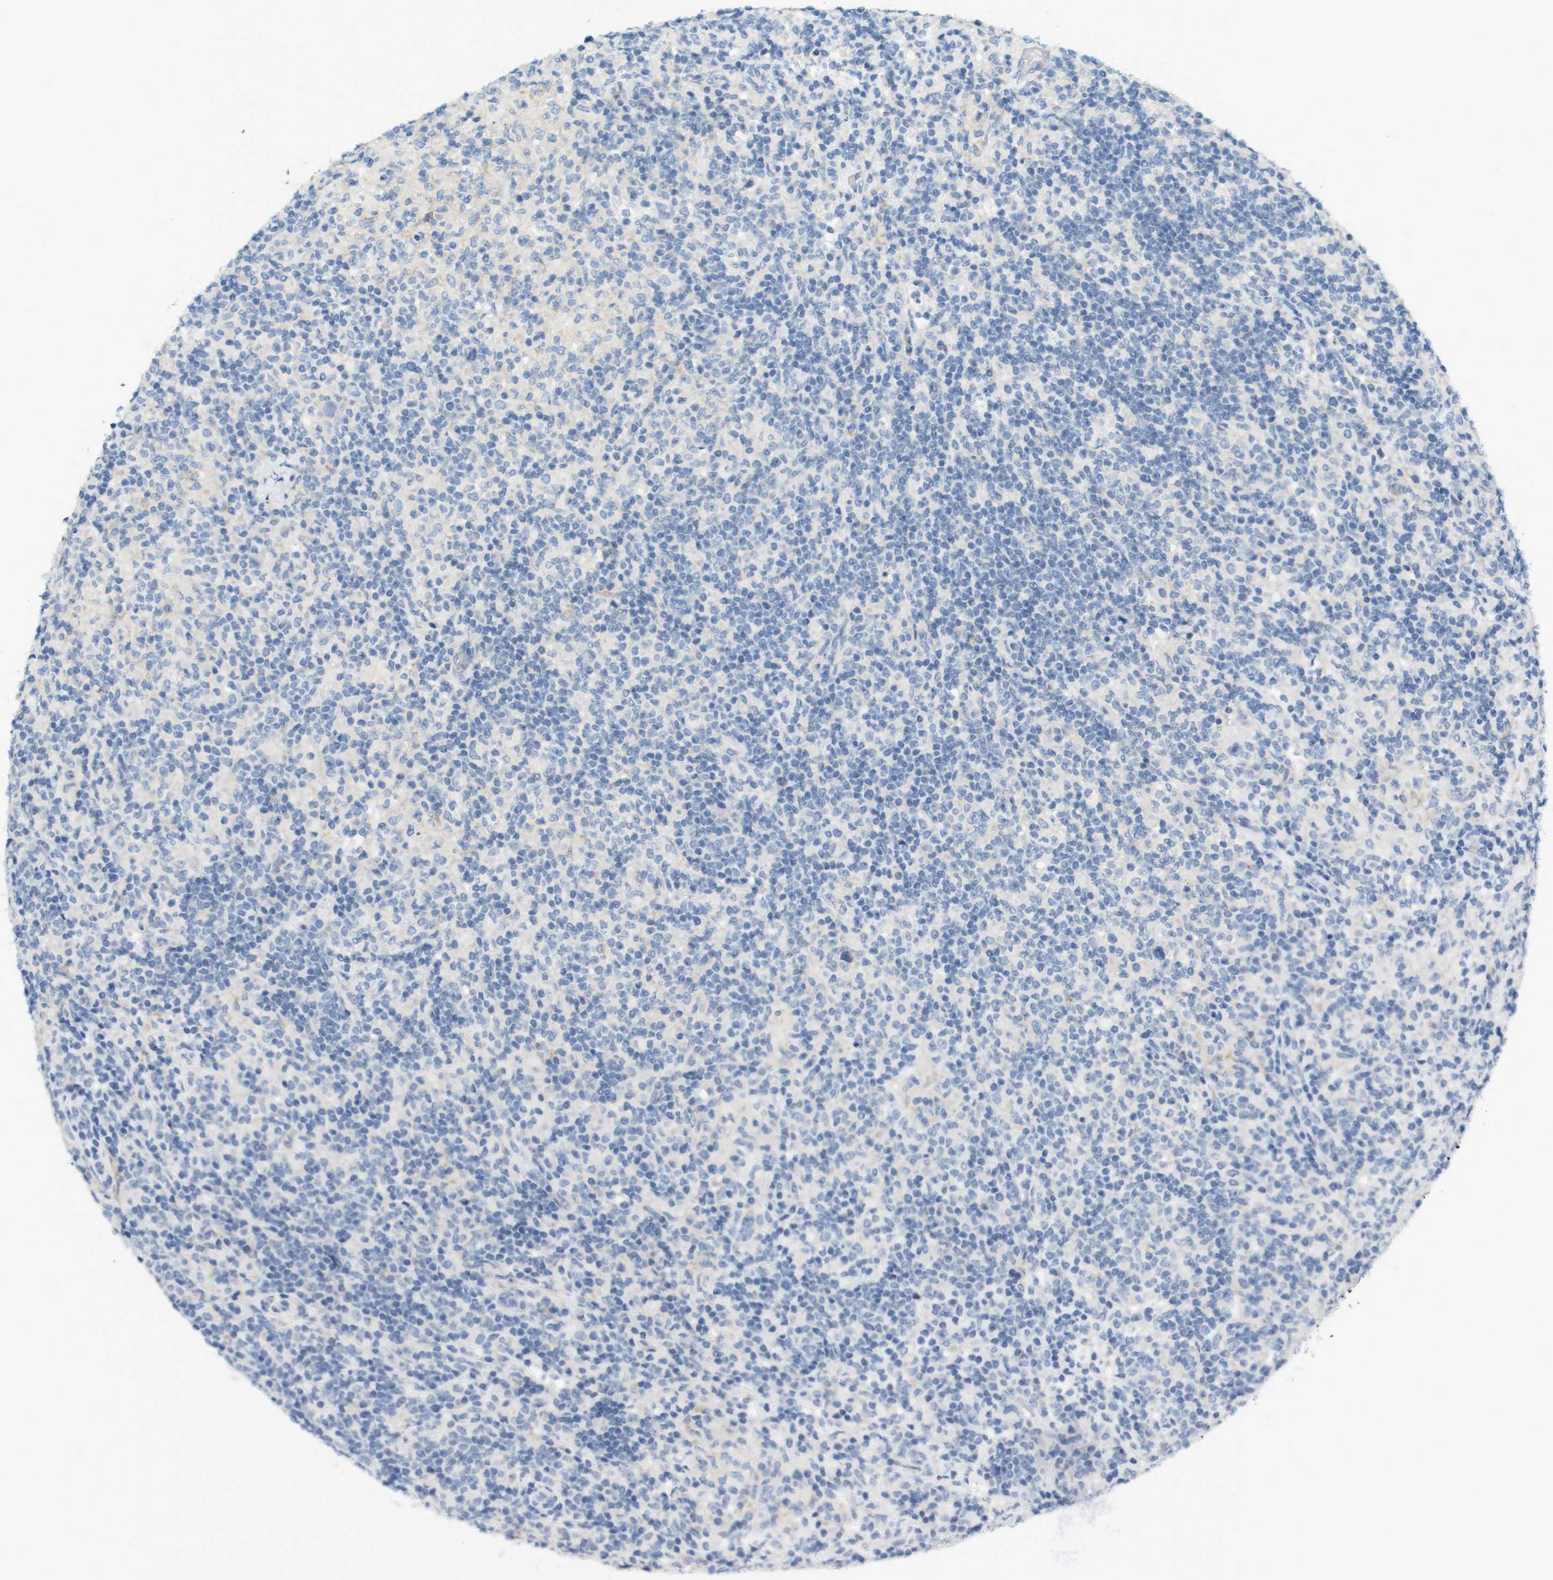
{"staining": {"intensity": "negative", "quantity": "none", "location": "none"}, "tissue": "lymphoma", "cell_type": "Tumor cells", "image_type": "cancer", "snomed": [{"axis": "morphology", "description": "Hodgkin's disease, NOS"}, {"axis": "topography", "description": "Lymph node"}], "caption": "Protein analysis of lymphoma shows no significant positivity in tumor cells.", "gene": "LRRK2", "patient": {"sex": "male", "age": 70}}